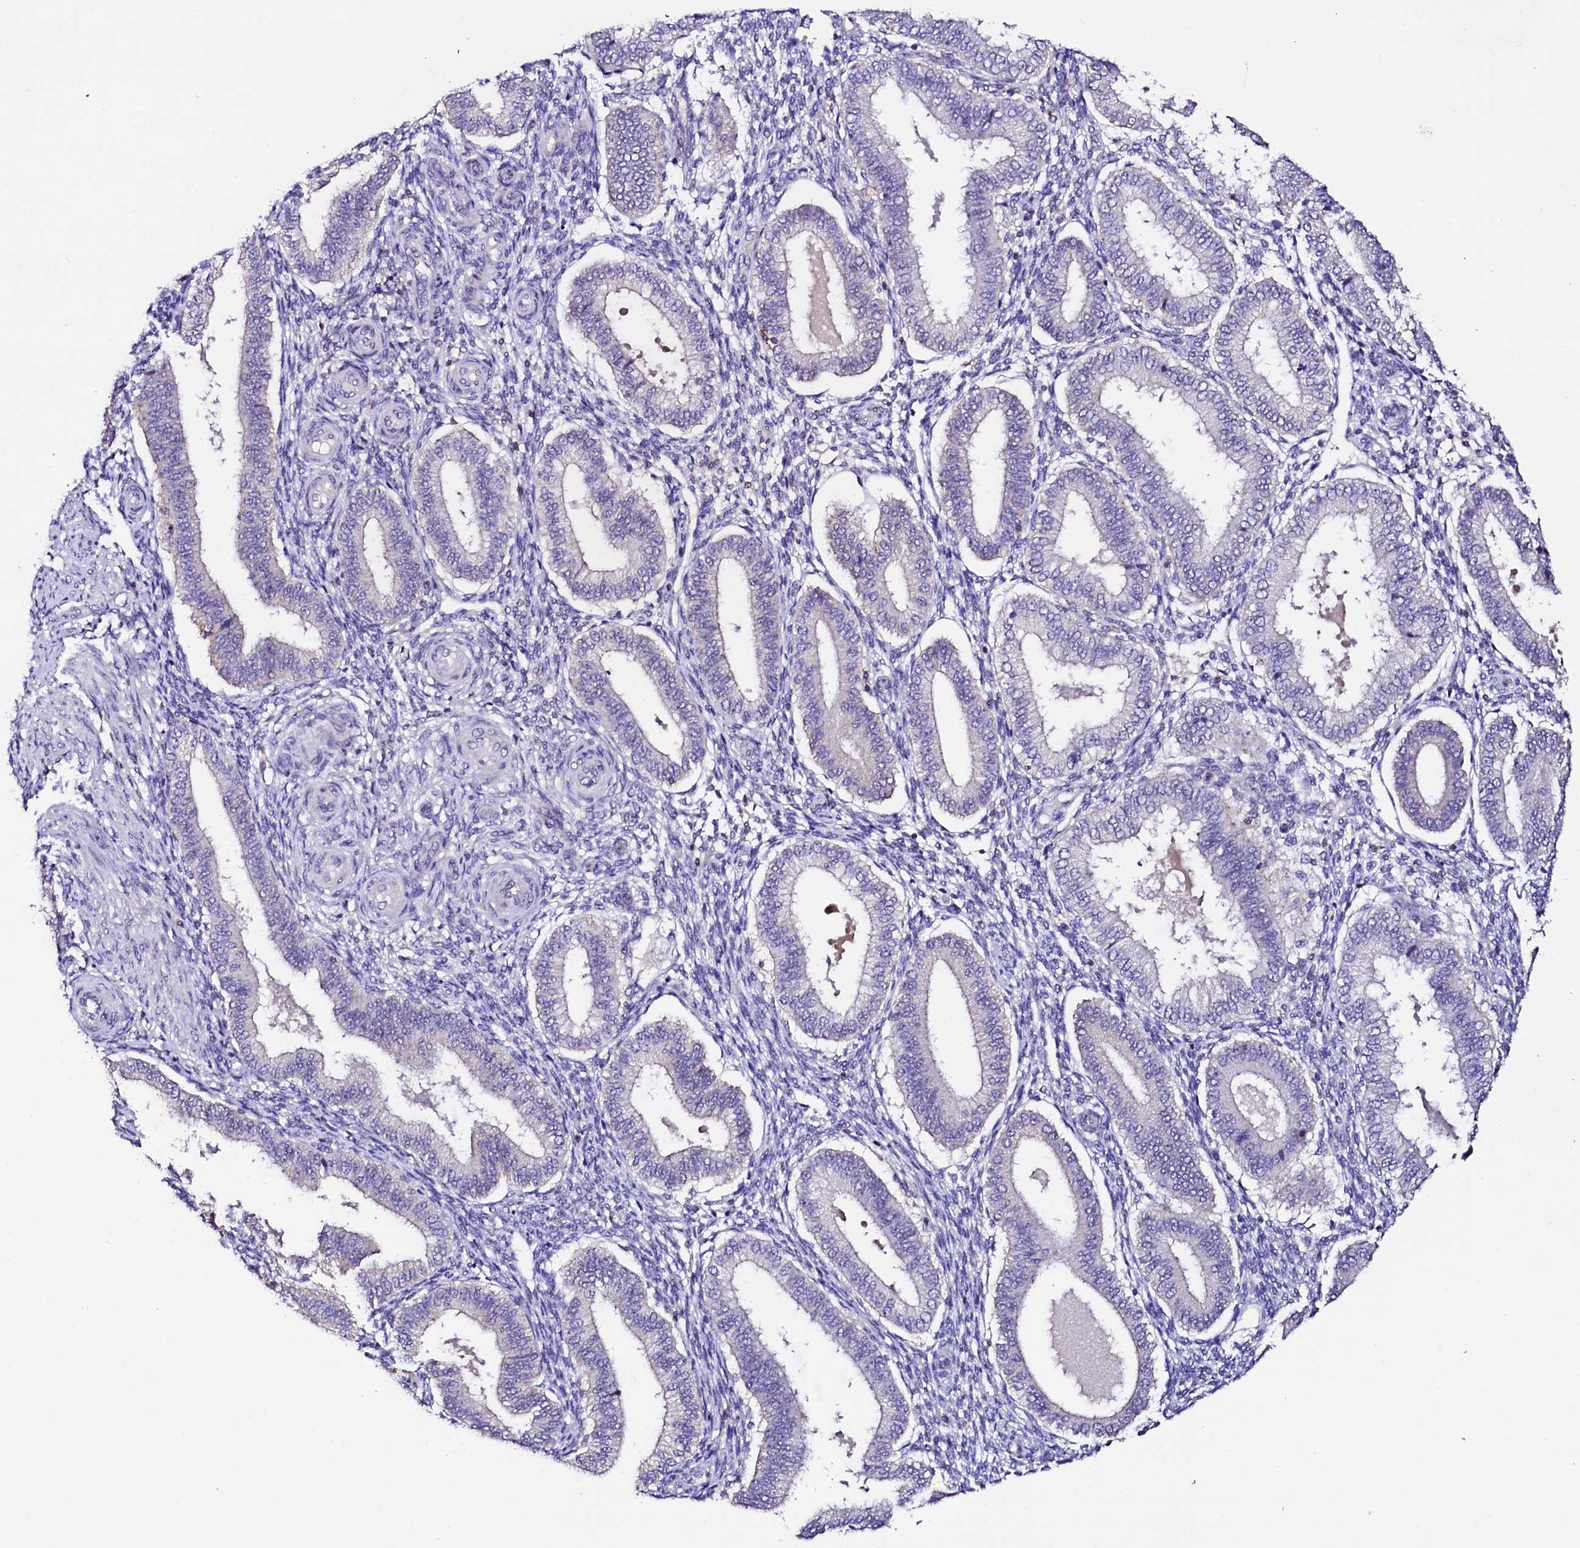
{"staining": {"intensity": "negative", "quantity": "none", "location": "none"}, "tissue": "endometrium", "cell_type": "Cells in endometrial stroma", "image_type": "normal", "snomed": [{"axis": "morphology", "description": "Normal tissue, NOS"}, {"axis": "topography", "description": "Endometrium"}], "caption": "Immunohistochemistry (IHC) histopathology image of normal human endometrium stained for a protein (brown), which exhibits no positivity in cells in endometrial stroma.", "gene": "NALF1", "patient": {"sex": "female", "age": 39}}